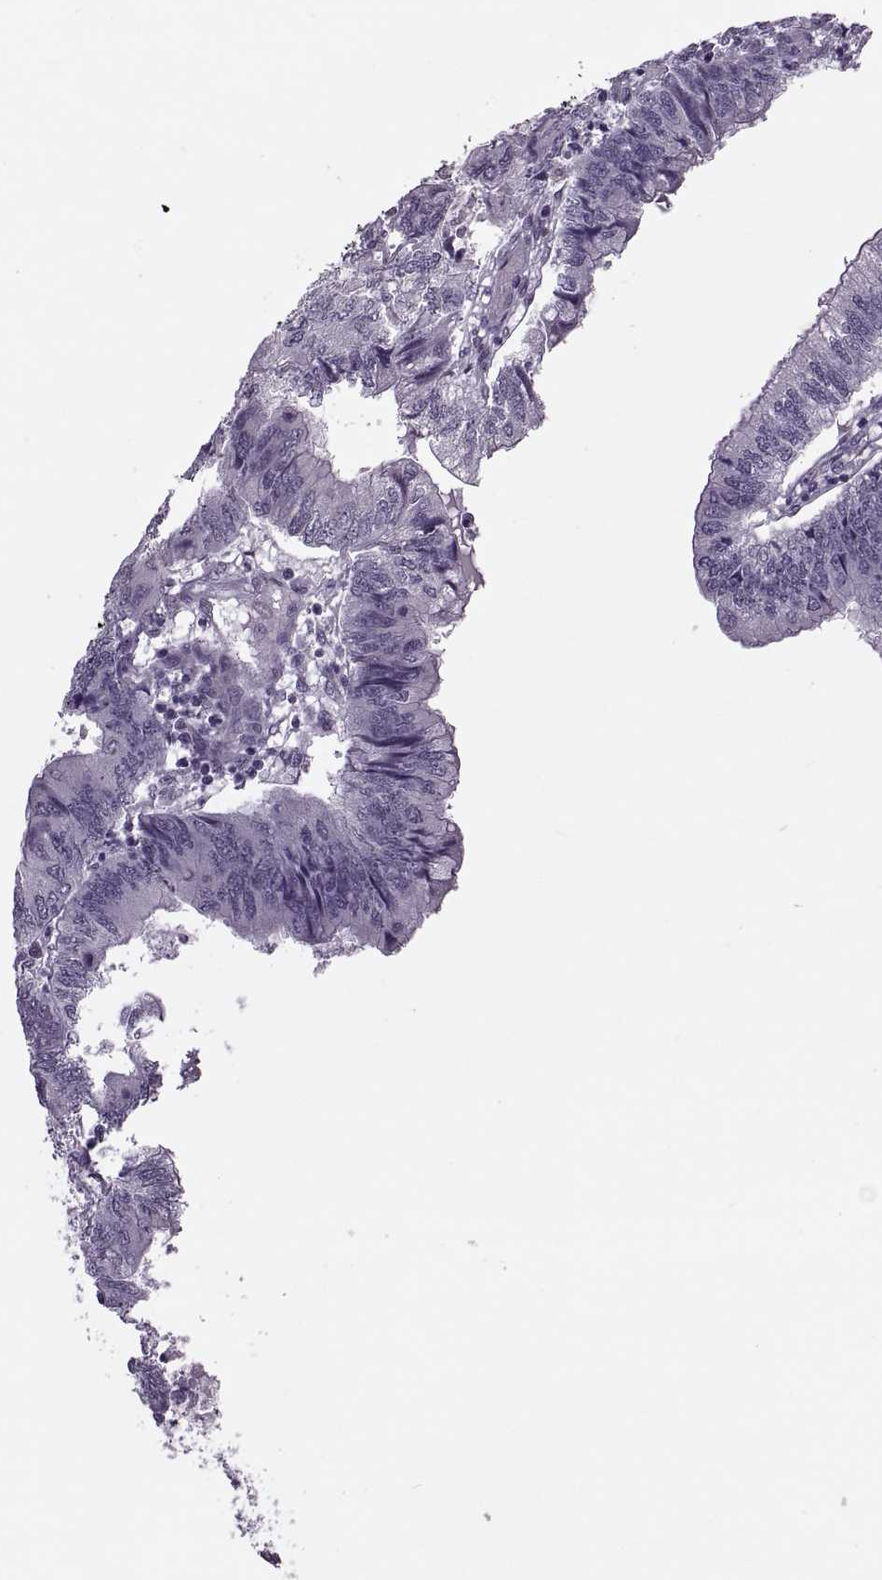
{"staining": {"intensity": "negative", "quantity": "none", "location": "none"}, "tissue": "colorectal cancer", "cell_type": "Tumor cells", "image_type": "cancer", "snomed": [{"axis": "morphology", "description": "Adenocarcinoma, NOS"}, {"axis": "topography", "description": "Colon"}], "caption": "Immunohistochemical staining of colorectal adenocarcinoma demonstrates no significant expression in tumor cells. Nuclei are stained in blue.", "gene": "PRSS37", "patient": {"sex": "male", "age": 53}}